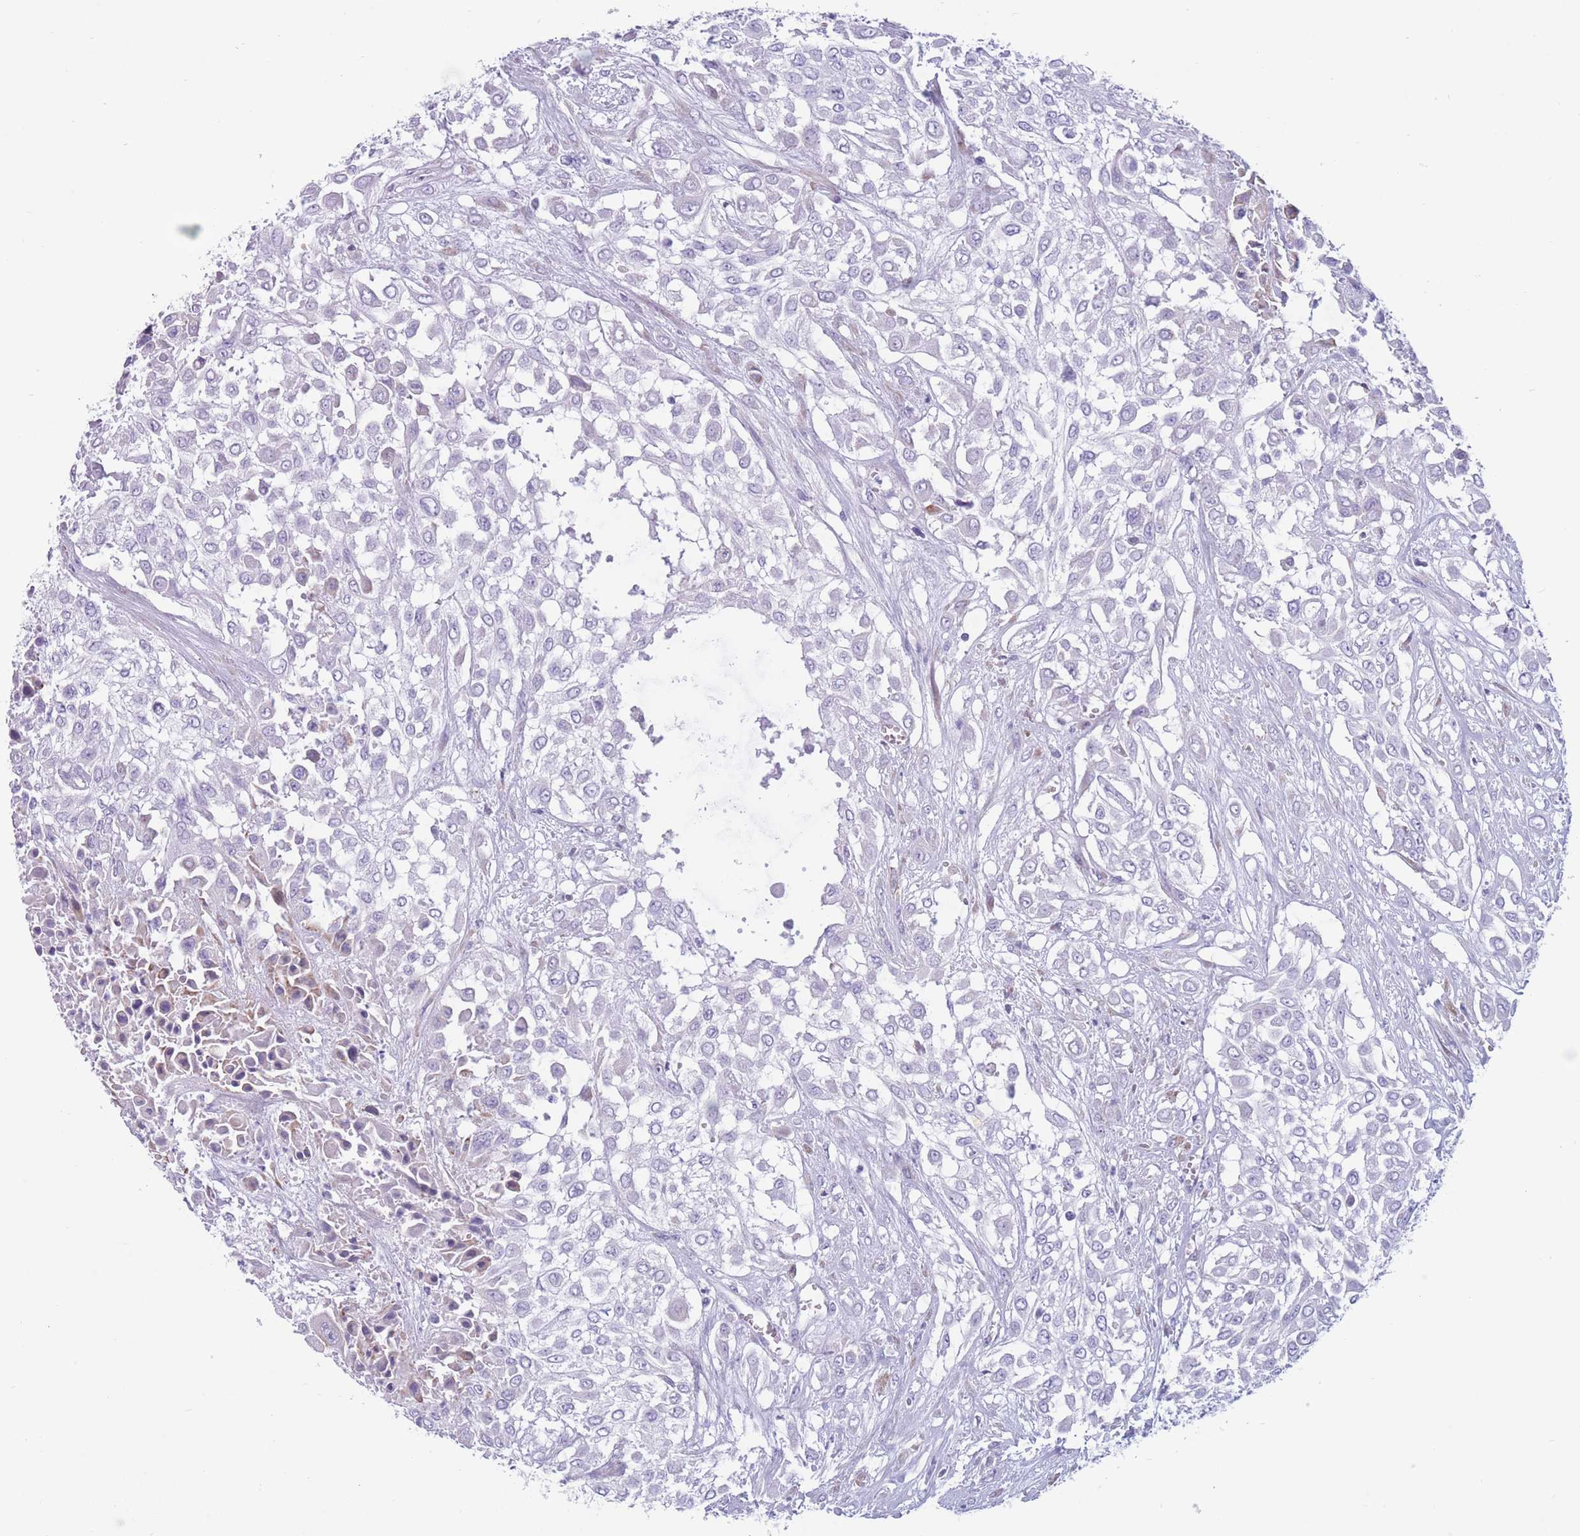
{"staining": {"intensity": "negative", "quantity": "none", "location": "none"}, "tissue": "urothelial cancer", "cell_type": "Tumor cells", "image_type": "cancer", "snomed": [{"axis": "morphology", "description": "Urothelial carcinoma, High grade"}, {"axis": "topography", "description": "Urinary bladder"}], "caption": "High magnification brightfield microscopy of urothelial carcinoma (high-grade) stained with DAB (brown) and counterstained with hematoxylin (blue): tumor cells show no significant staining.", "gene": "COL27A1", "patient": {"sex": "male", "age": 57}}